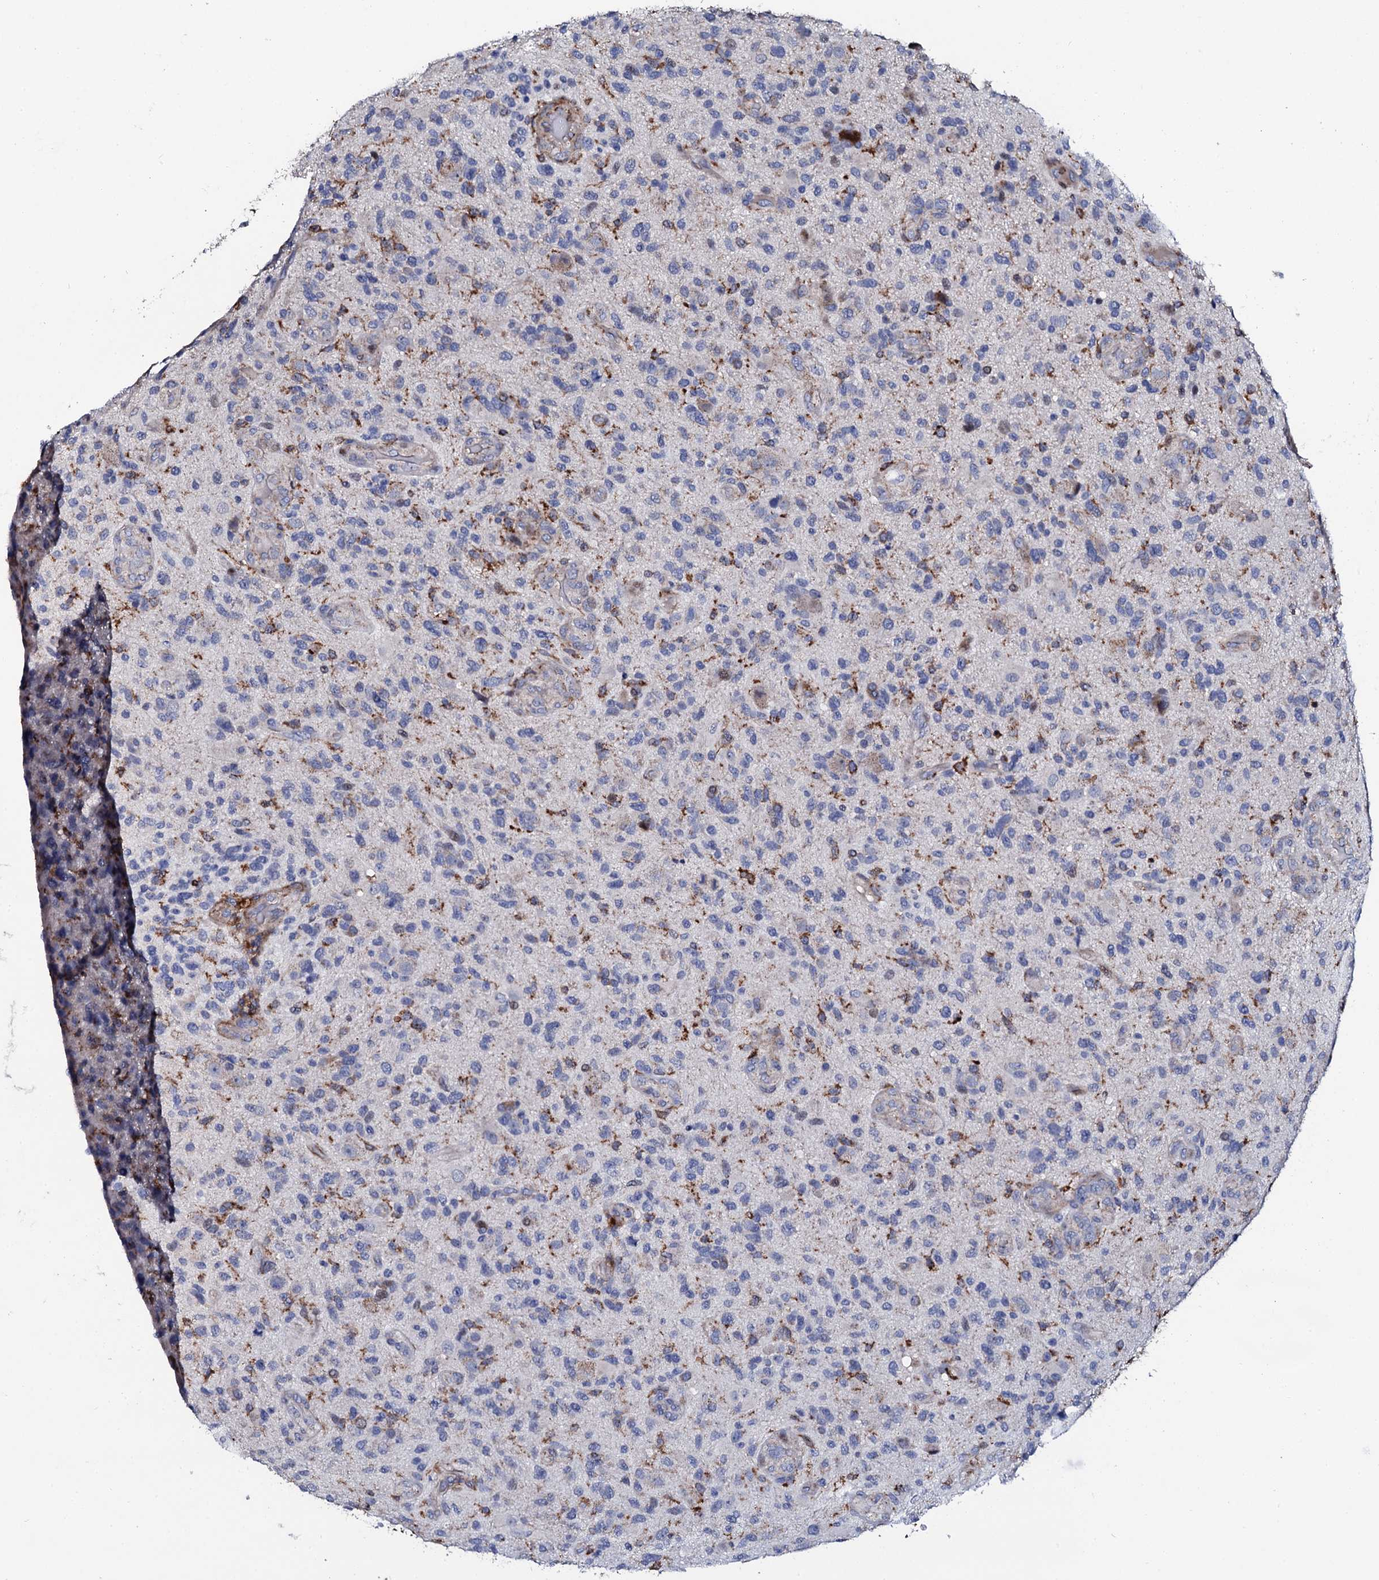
{"staining": {"intensity": "negative", "quantity": "none", "location": "none"}, "tissue": "glioma", "cell_type": "Tumor cells", "image_type": "cancer", "snomed": [{"axis": "morphology", "description": "Glioma, malignant, High grade"}, {"axis": "topography", "description": "Brain"}], "caption": "Image shows no protein positivity in tumor cells of high-grade glioma (malignant) tissue.", "gene": "TCIRG1", "patient": {"sex": "male", "age": 47}}